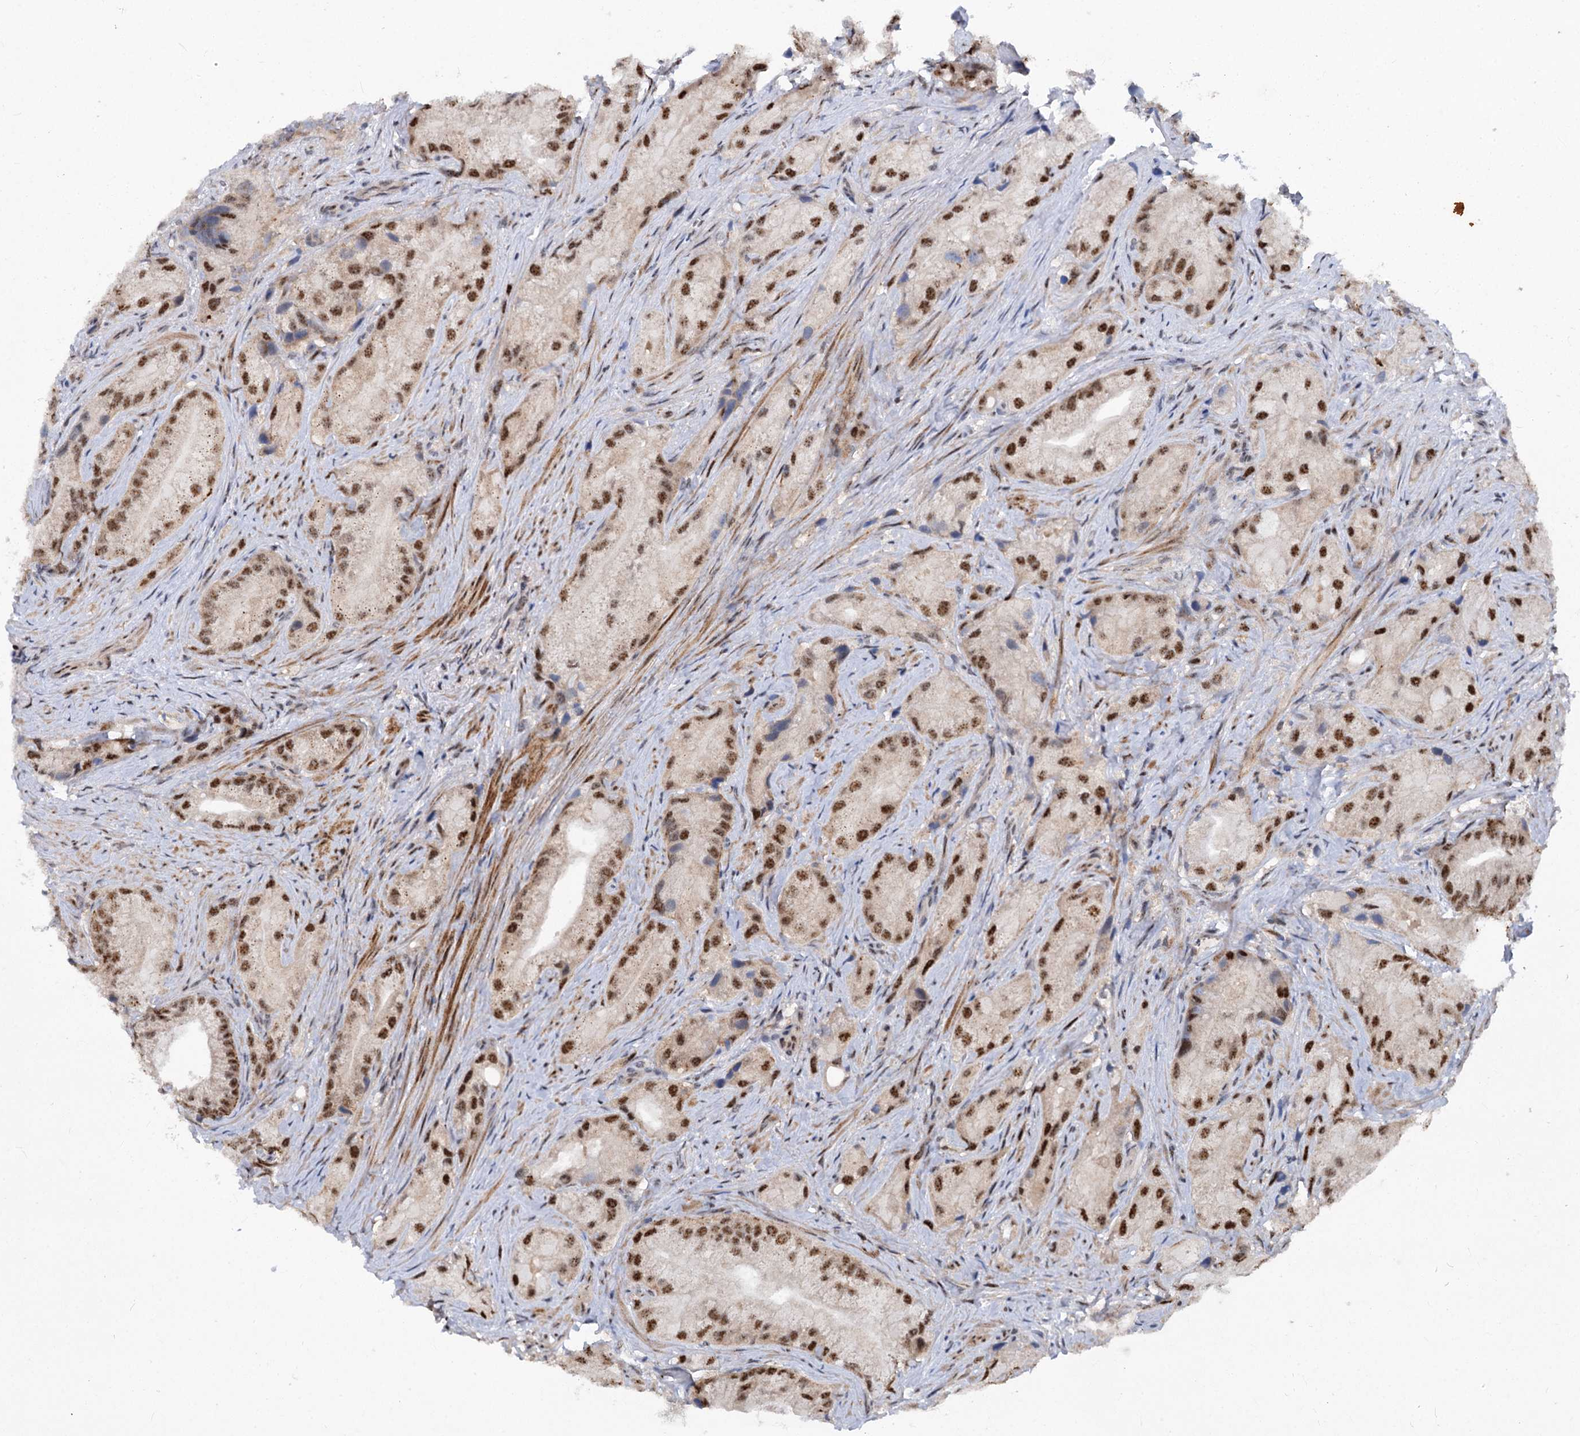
{"staining": {"intensity": "moderate", "quantity": ">75%", "location": "nuclear"}, "tissue": "prostate cancer", "cell_type": "Tumor cells", "image_type": "cancer", "snomed": [{"axis": "morphology", "description": "Adenocarcinoma, Low grade"}, {"axis": "topography", "description": "Prostate"}], "caption": "IHC image of neoplastic tissue: human prostate cancer stained using IHC shows medium levels of moderate protein expression localized specifically in the nuclear of tumor cells, appearing as a nuclear brown color.", "gene": "PHF8", "patient": {"sex": "male", "age": 71}}